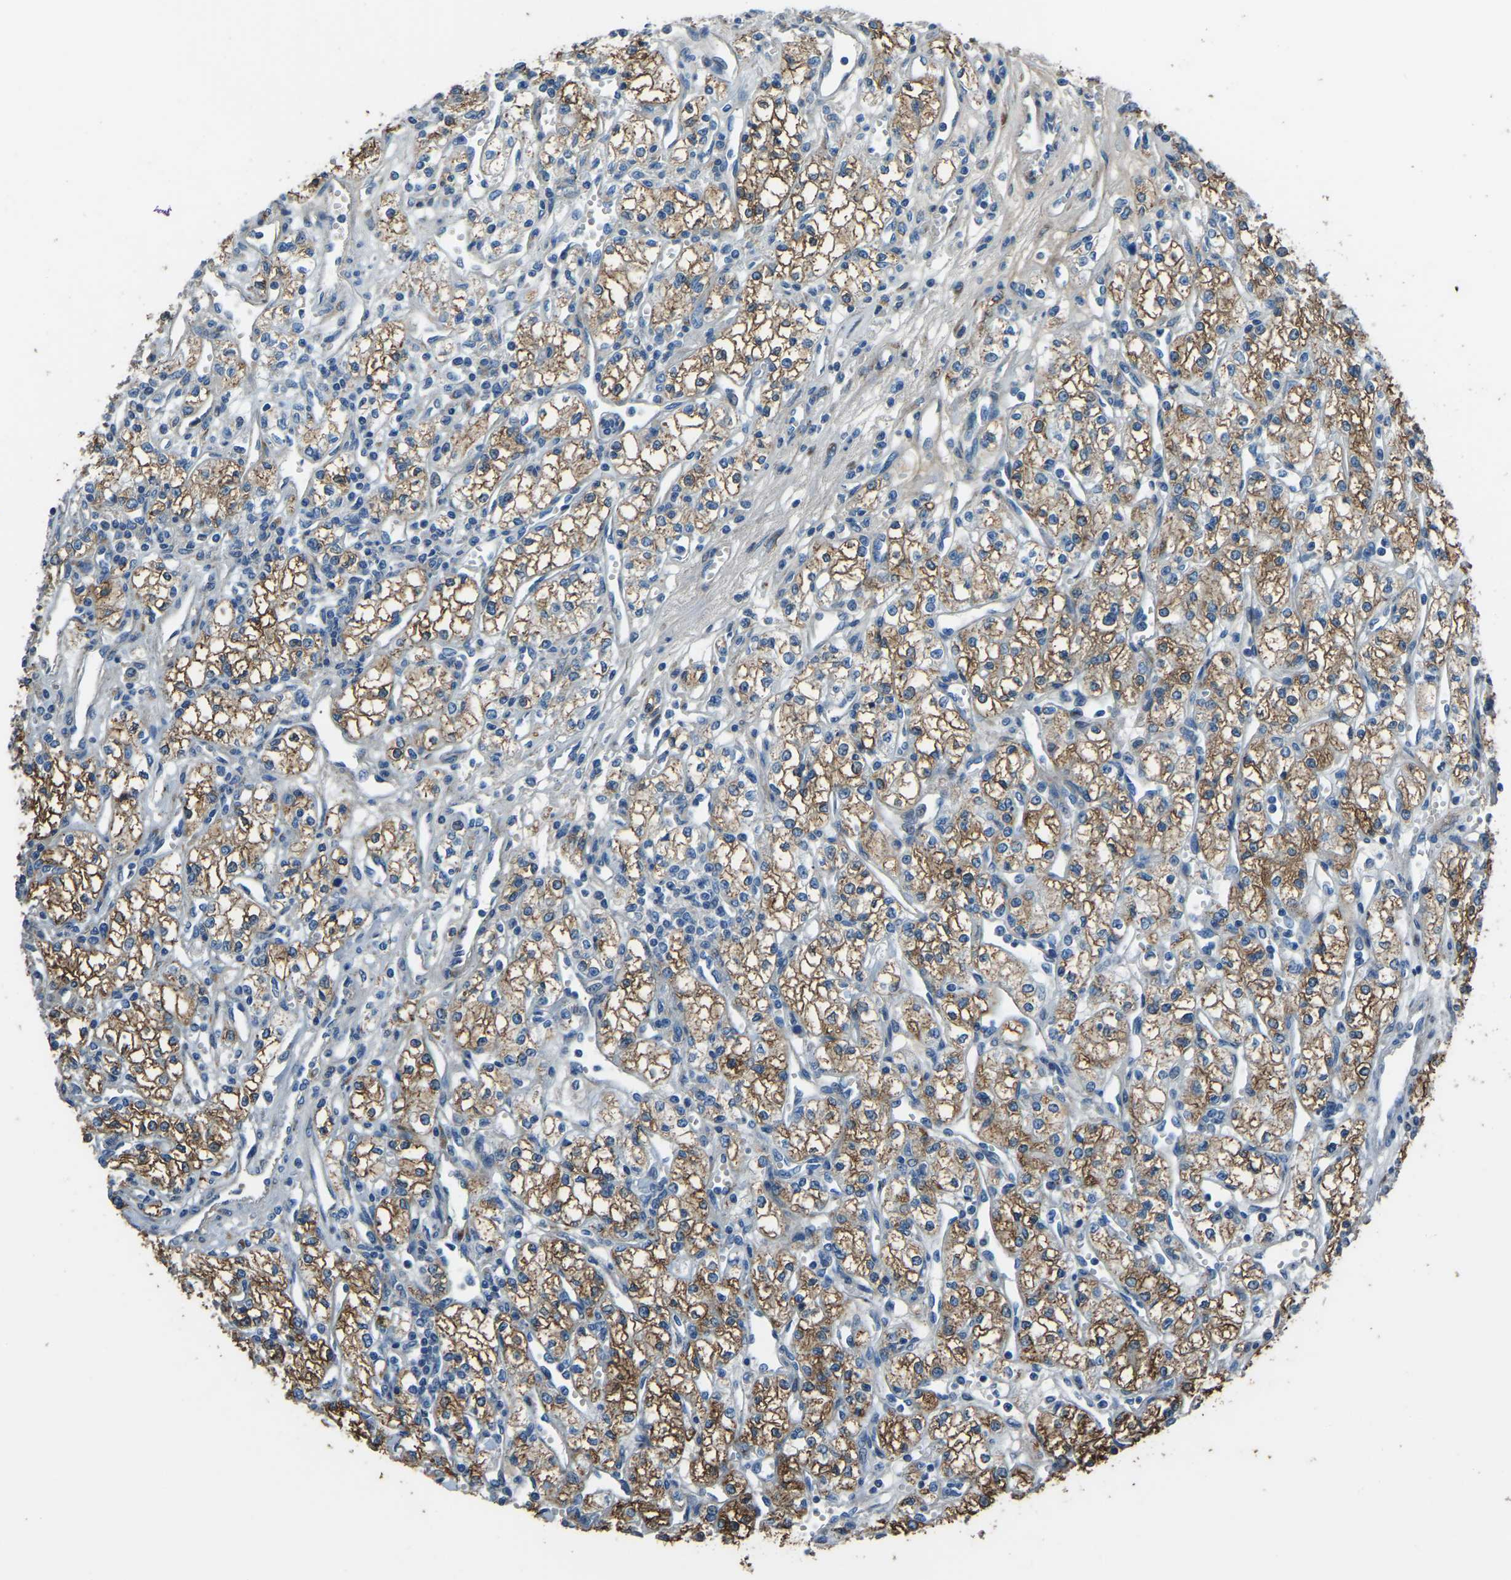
{"staining": {"intensity": "moderate", "quantity": ">75%", "location": "cytoplasmic/membranous"}, "tissue": "renal cancer", "cell_type": "Tumor cells", "image_type": "cancer", "snomed": [{"axis": "morphology", "description": "Adenocarcinoma, NOS"}, {"axis": "topography", "description": "Kidney"}], "caption": "IHC of renal cancer shows medium levels of moderate cytoplasmic/membranous expression in approximately >75% of tumor cells.", "gene": "COL3A1", "patient": {"sex": "male", "age": 59}}